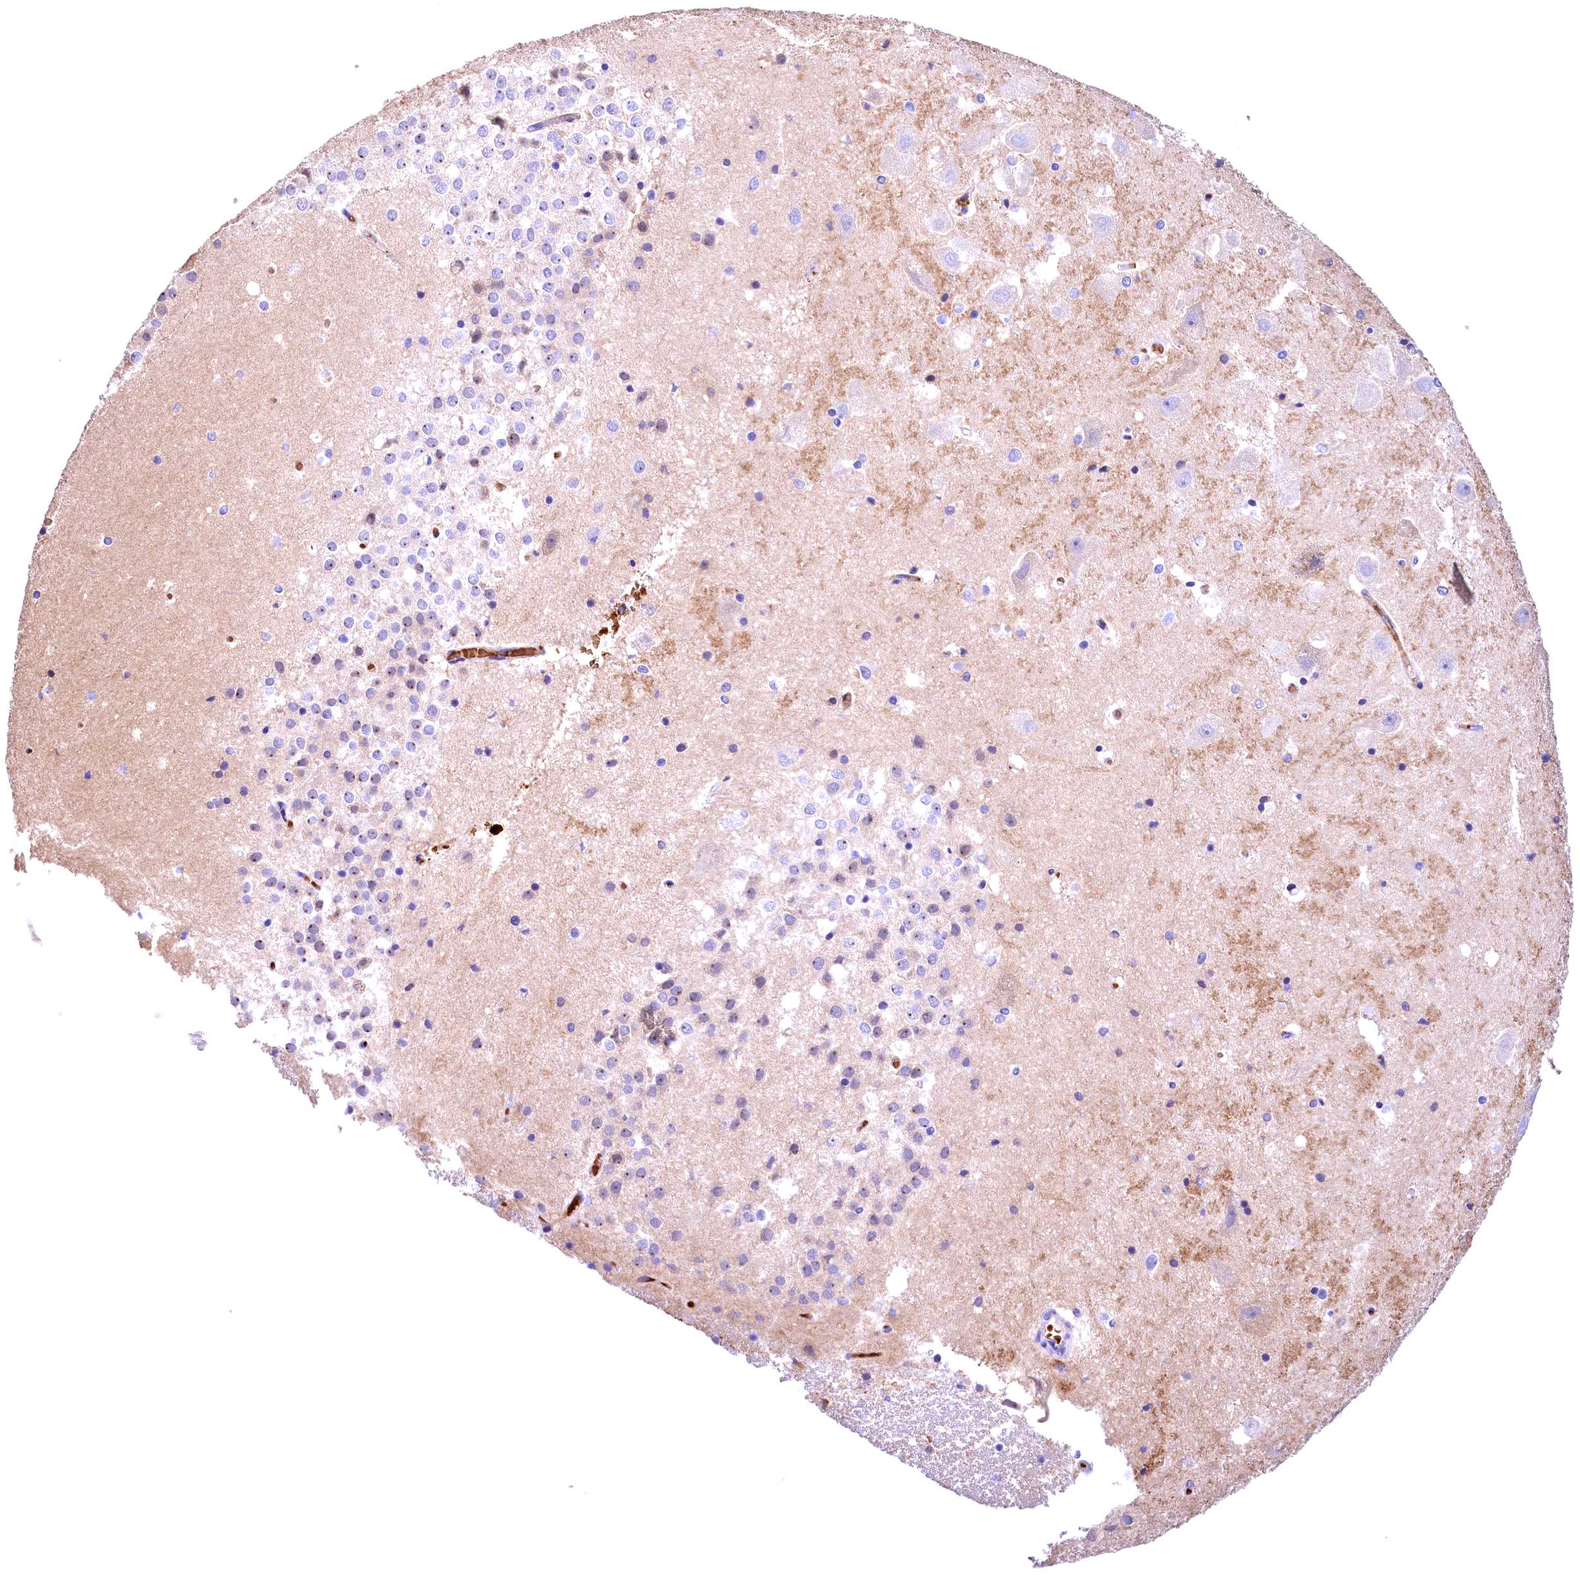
{"staining": {"intensity": "negative", "quantity": "none", "location": "none"}, "tissue": "hippocampus", "cell_type": "Glial cells", "image_type": "normal", "snomed": [{"axis": "morphology", "description": "Normal tissue, NOS"}, {"axis": "topography", "description": "Hippocampus"}], "caption": "A high-resolution photomicrograph shows immunohistochemistry (IHC) staining of benign hippocampus, which shows no significant staining in glial cells.", "gene": "PHAF1", "patient": {"sex": "female", "age": 52}}